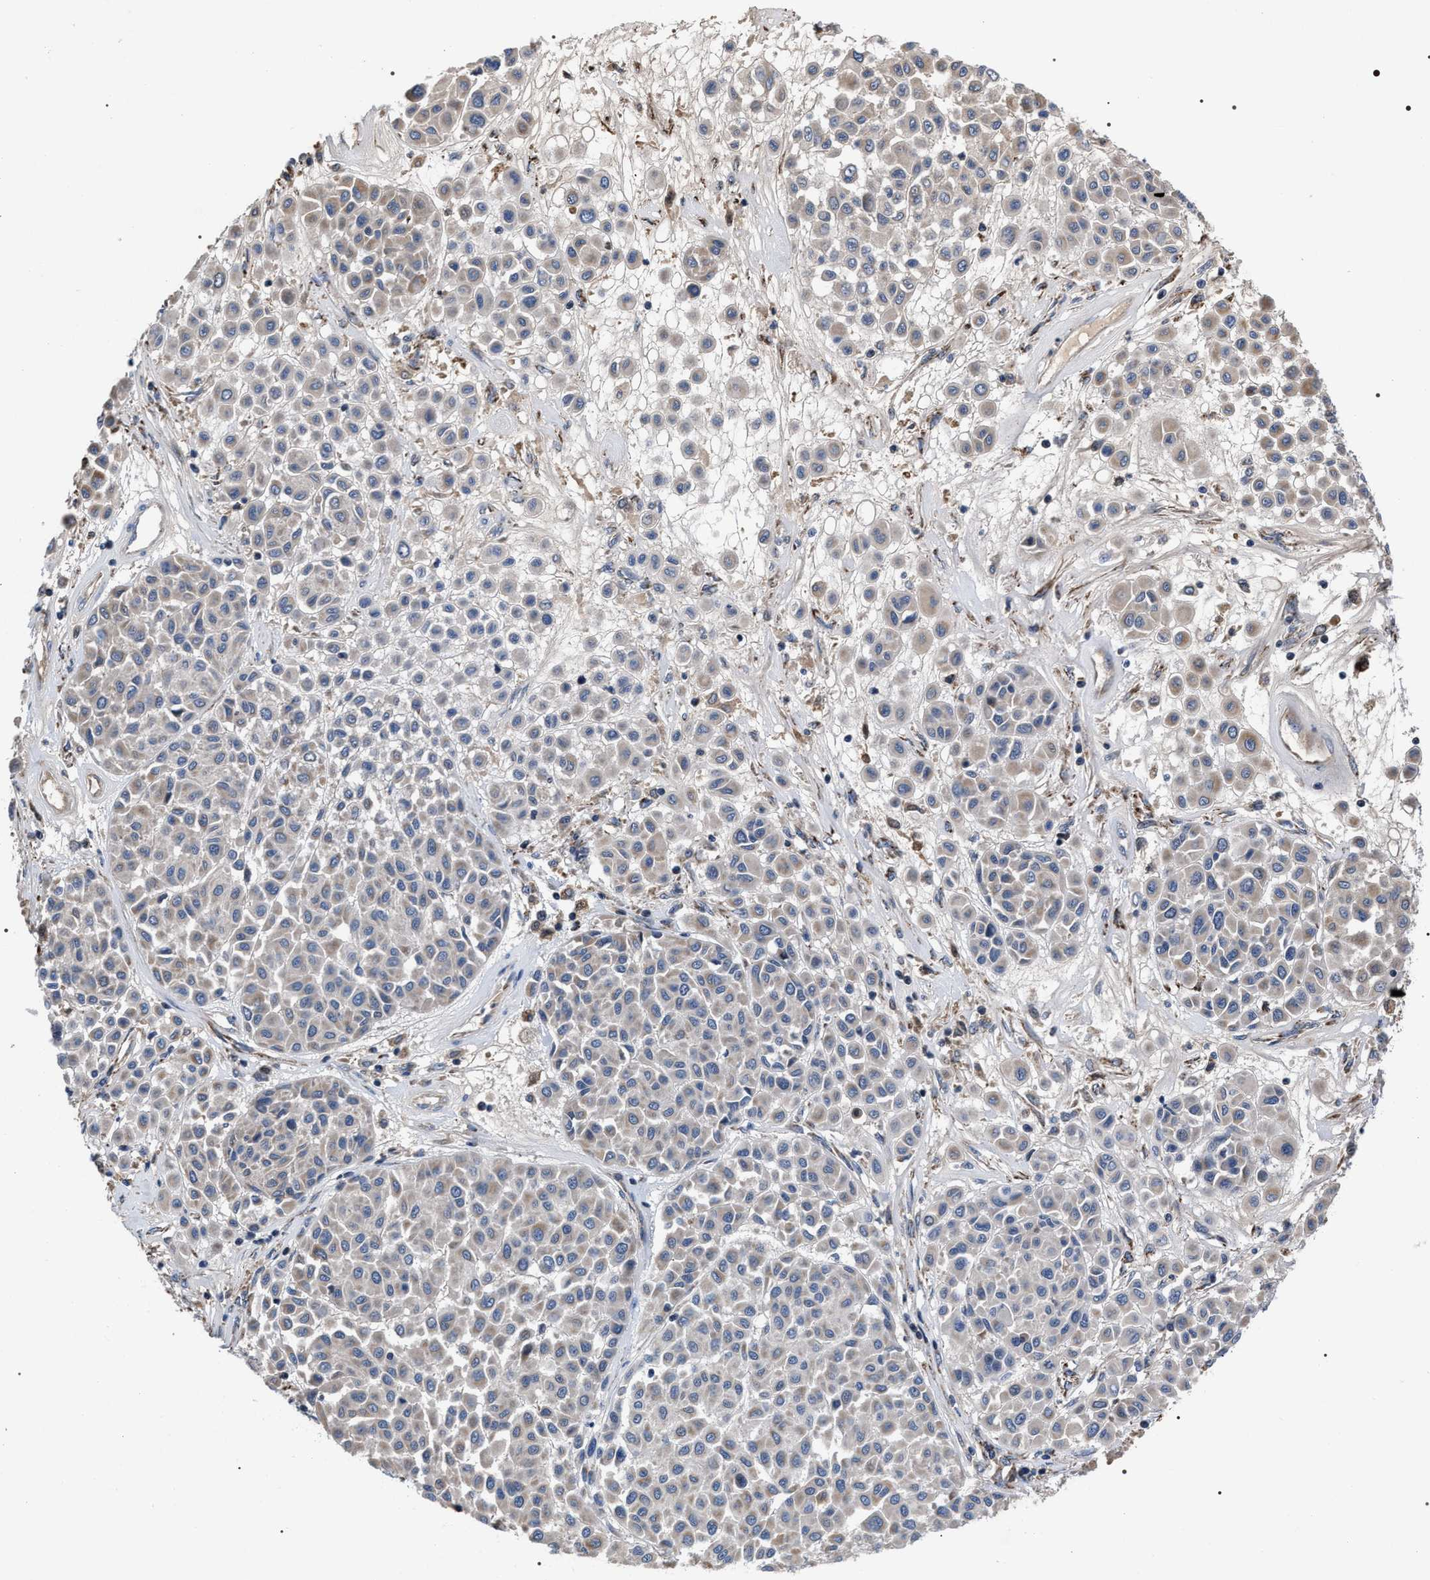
{"staining": {"intensity": "weak", "quantity": "<25%", "location": "cytoplasmic/membranous"}, "tissue": "melanoma", "cell_type": "Tumor cells", "image_type": "cancer", "snomed": [{"axis": "morphology", "description": "Malignant melanoma, Metastatic site"}, {"axis": "topography", "description": "Soft tissue"}], "caption": "Tumor cells show no significant protein expression in malignant melanoma (metastatic site).", "gene": "MACC1", "patient": {"sex": "male", "age": 41}}